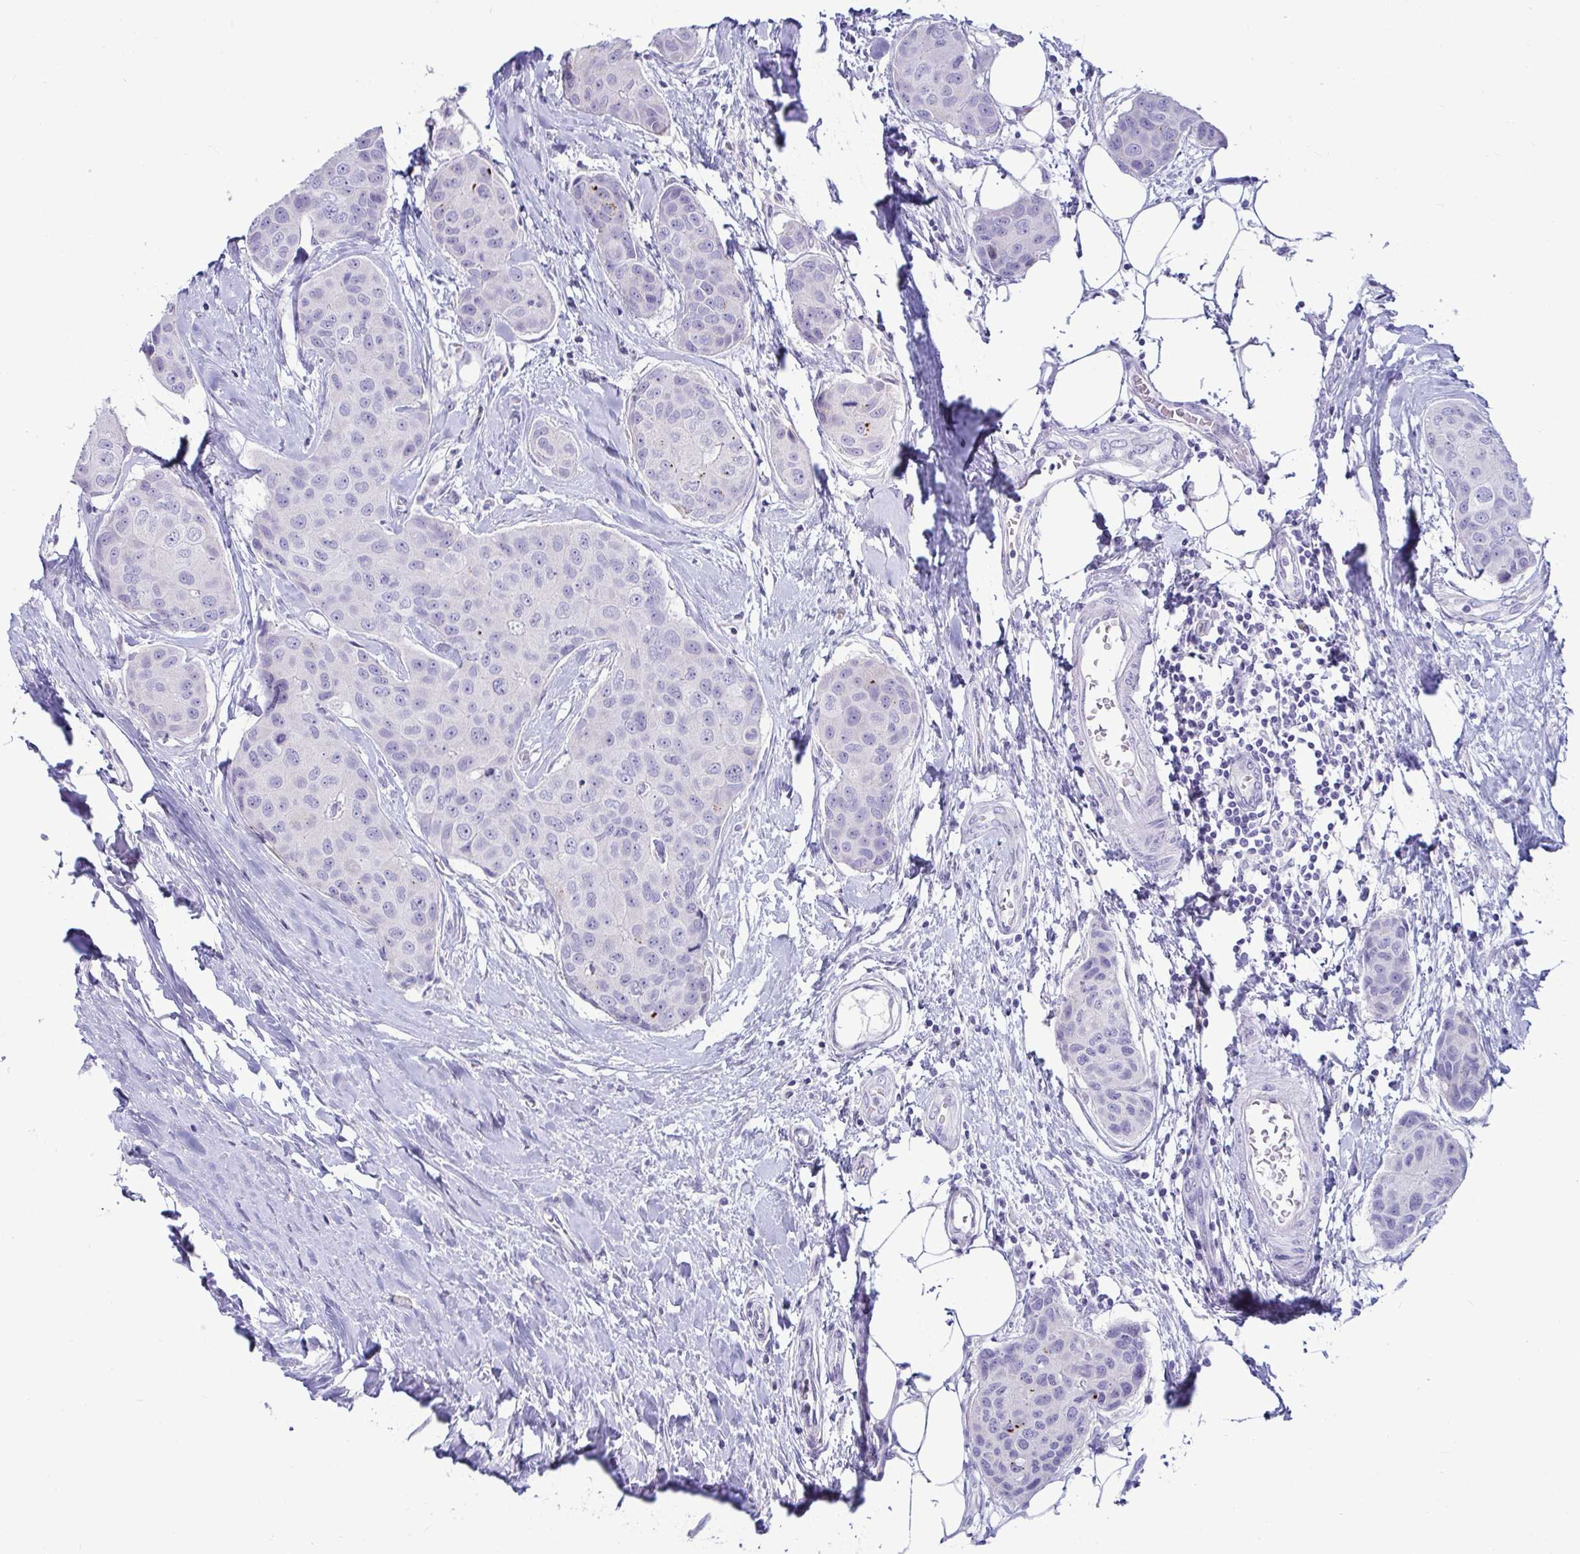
{"staining": {"intensity": "negative", "quantity": "none", "location": "none"}, "tissue": "breast cancer", "cell_type": "Tumor cells", "image_type": "cancer", "snomed": [{"axis": "morphology", "description": "Duct carcinoma"}, {"axis": "topography", "description": "Breast"}], "caption": "Breast cancer was stained to show a protein in brown. There is no significant staining in tumor cells.", "gene": "TFPI2", "patient": {"sex": "female", "age": 80}}